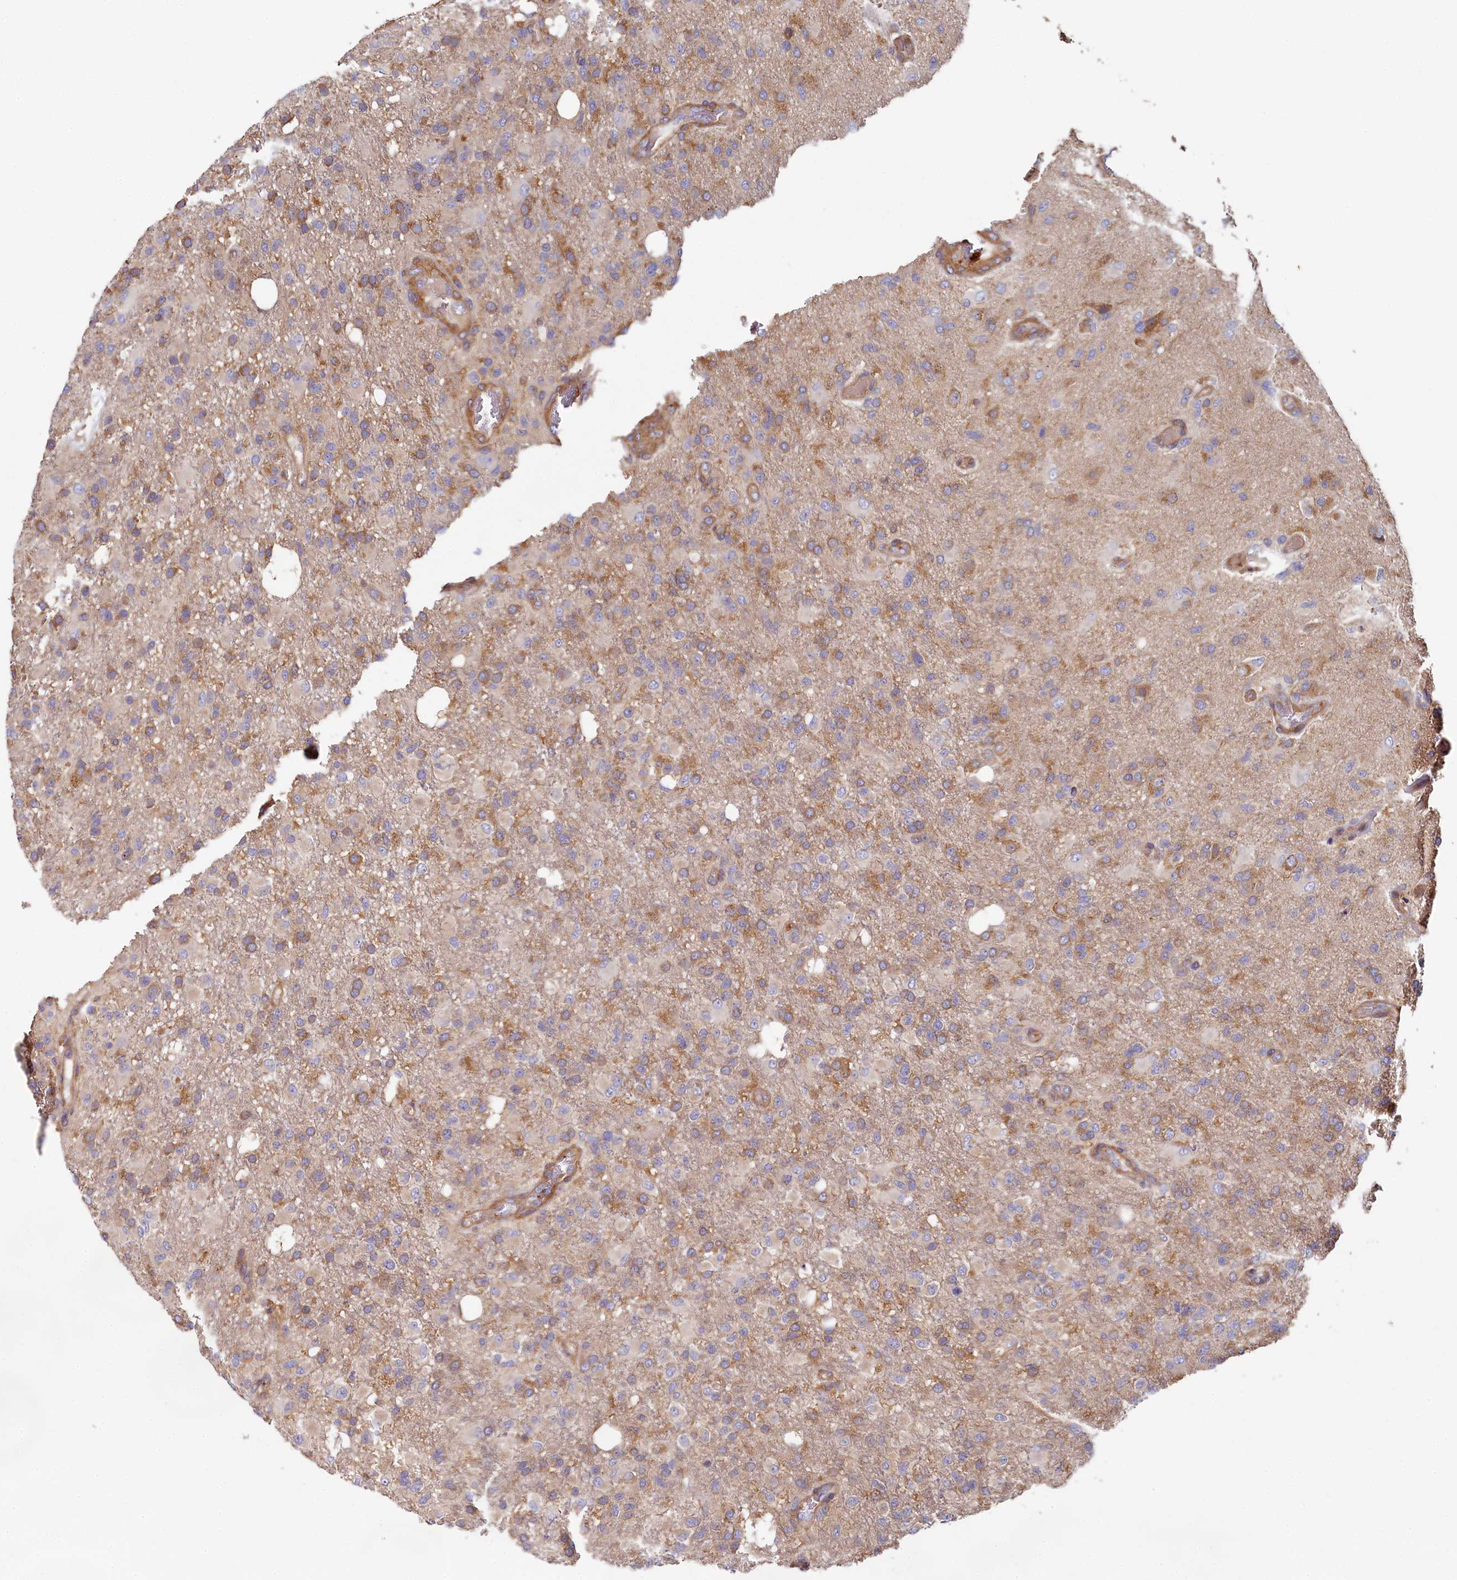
{"staining": {"intensity": "moderate", "quantity": "25%-75%", "location": "cytoplasmic/membranous"}, "tissue": "glioma", "cell_type": "Tumor cells", "image_type": "cancer", "snomed": [{"axis": "morphology", "description": "Glioma, malignant, High grade"}, {"axis": "topography", "description": "Brain"}], "caption": "A high-resolution photomicrograph shows IHC staining of glioma, which reveals moderate cytoplasmic/membranous expression in about 25%-75% of tumor cells. (DAB (3,3'-diaminobenzidine) IHC, brown staining for protein, blue staining for nuclei).", "gene": "PPIP5K1", "patient": {"sex": "female", "age": 74}}